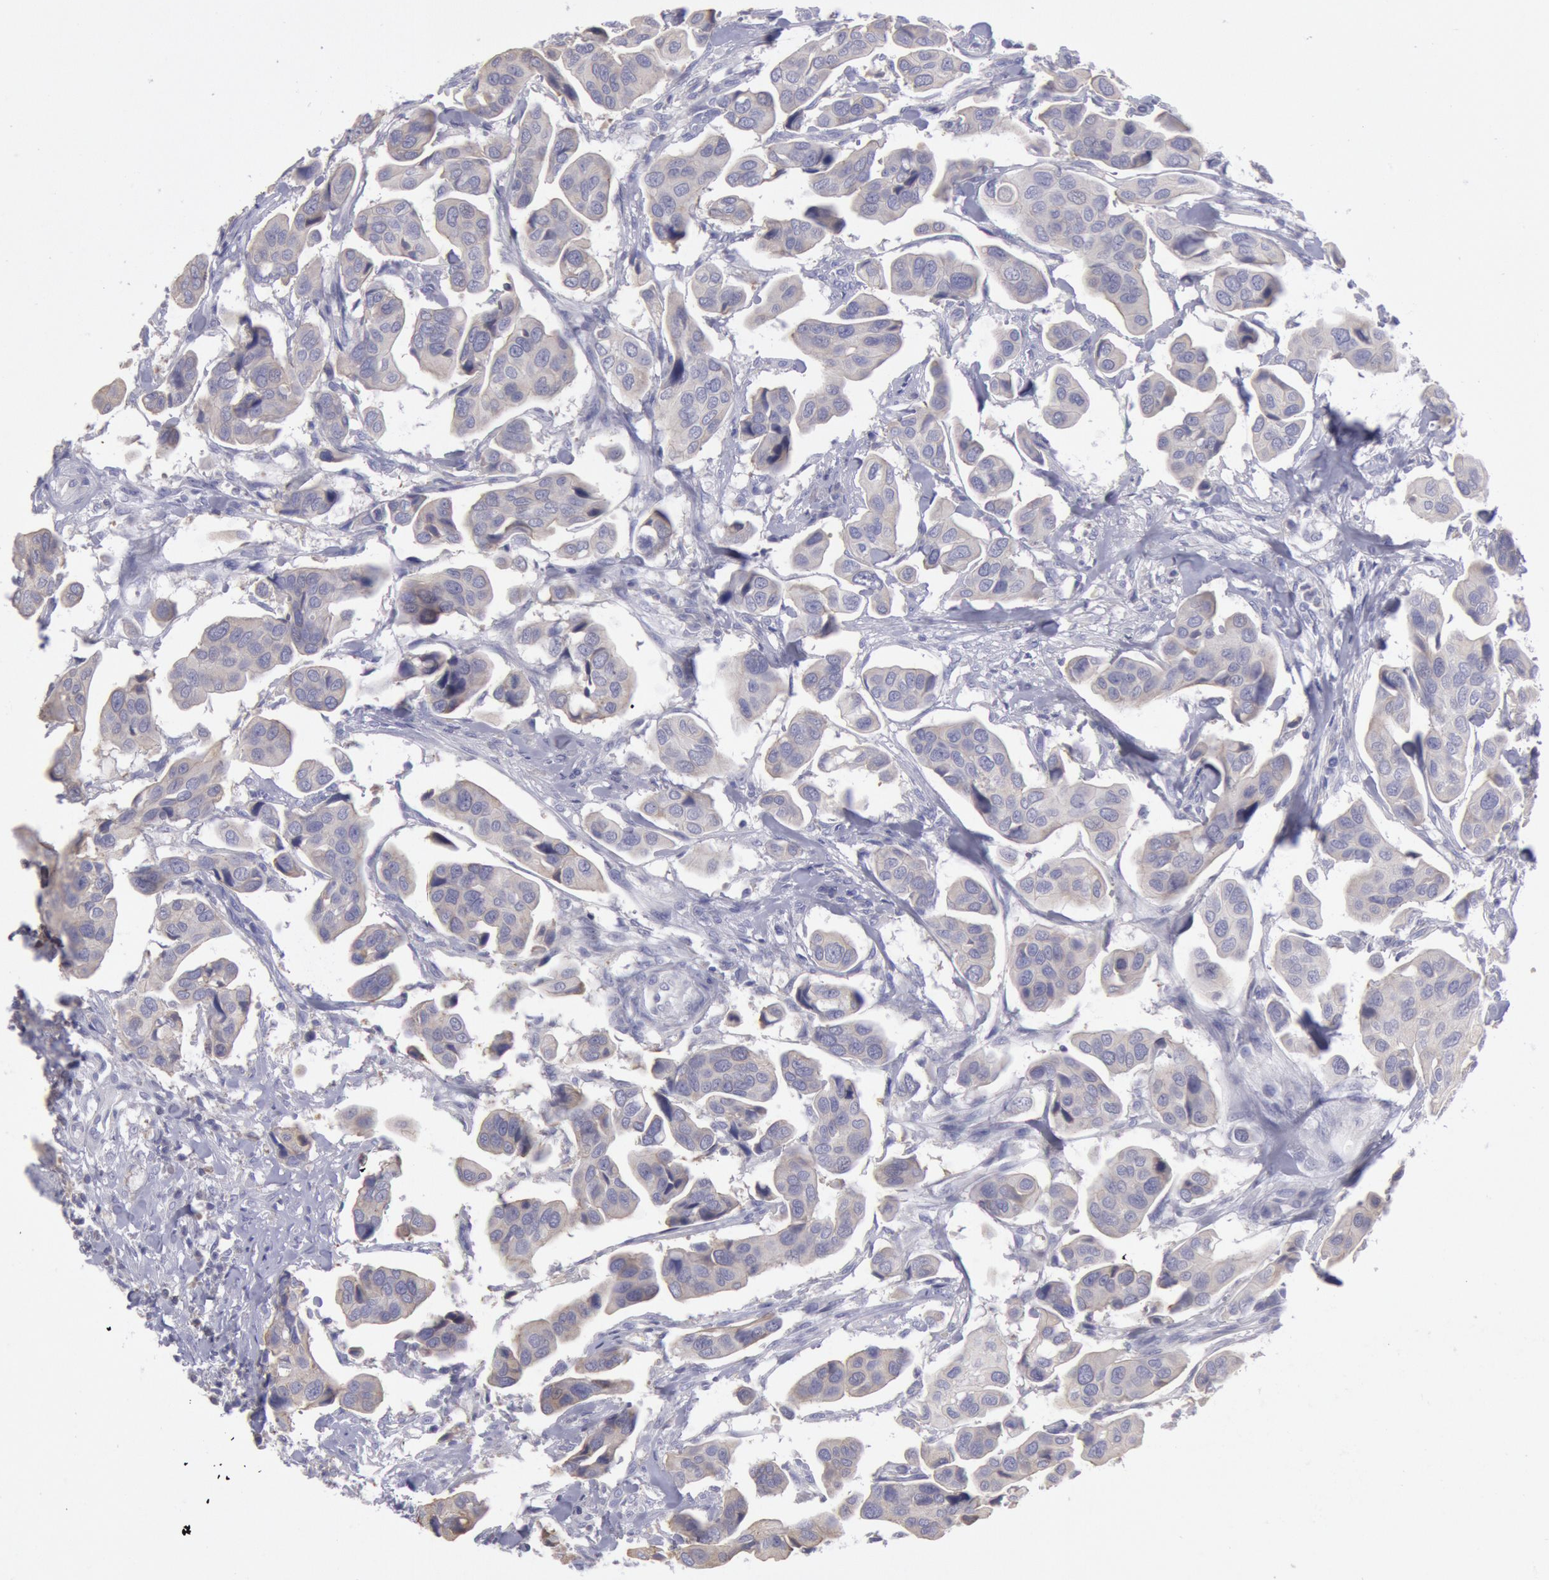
{"staining": {"intensity": "negative", "quantity": "none", "location": "none"}, "tissue": "urothelial cancer", "cell_type": "Tumor cells", "image_type": "cancer", "snomed": [{"axis": "morphology", "description": "Adenocarcinoma, NOS"}, {"axis": "topography", "description": "Urinary bladder"}], "caption": "A micrograph of human urothelial cancer is negative for staining in tumor cells.", "gene": "MYH7", "patient": {"sex": "male", "age": 61}}